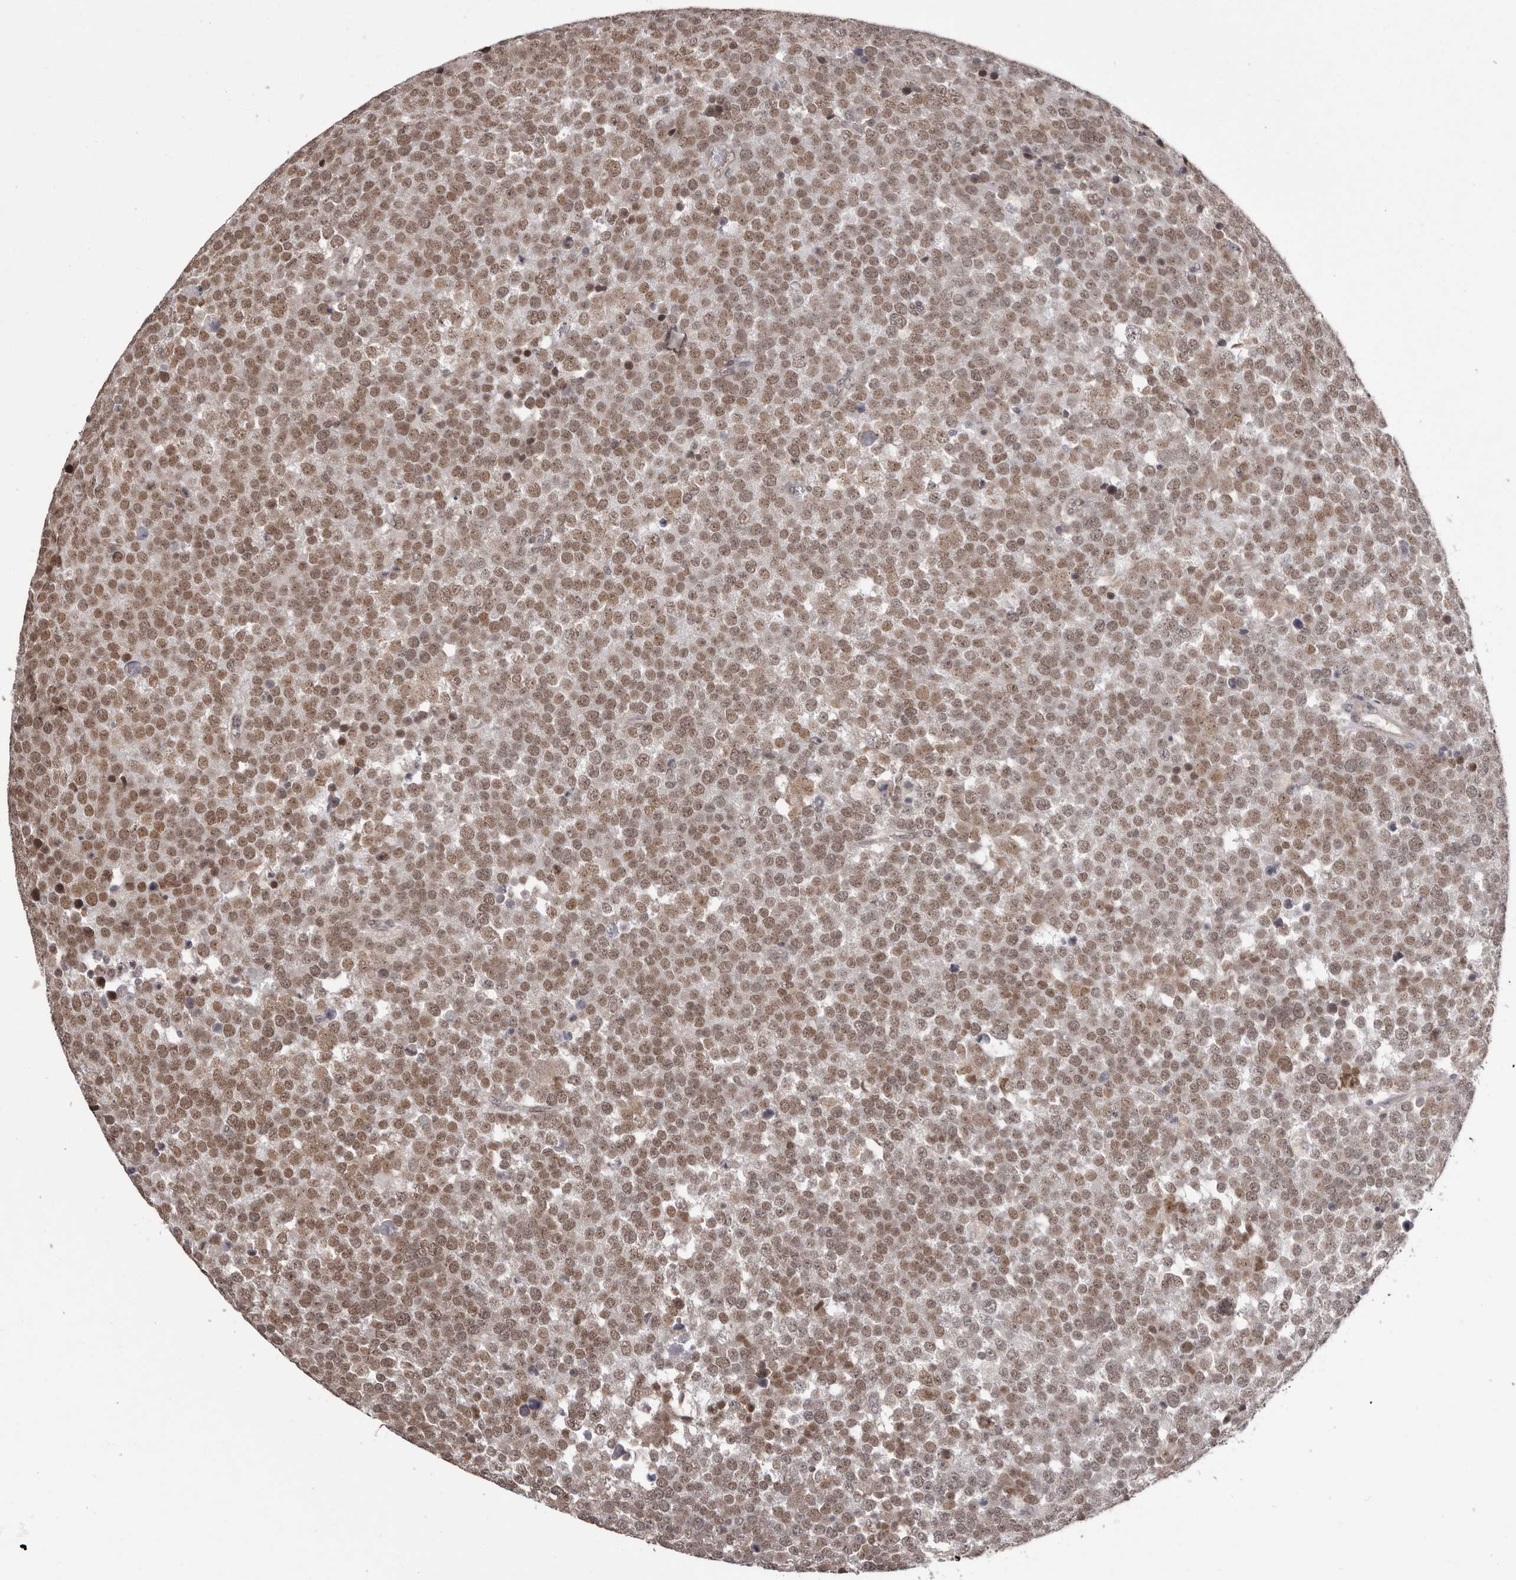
{"staining": {"intensity": "moderate", "quantity": ">75%", "location": "nuclear"}, "tissue": "testis cancer", "cell_type": "Tumor cells", "image_type": "cancer", "snomed": [{"axis": "morphology", "description": "Seminoma, NOS"}, {"axis": "topography", "description": "Testis"}], "caption": "A high-resolution image shows immunohistochemistry staining of testis cancer (seminoma), which exhibits moderate nuclear staining in approximately >75% of tumor cells. Immunohistochemistry stains the protein of interest in brown and the nuclei are stained blue.", "gene": "RNF2", "patient": {"sex": "male", "age": 71}}